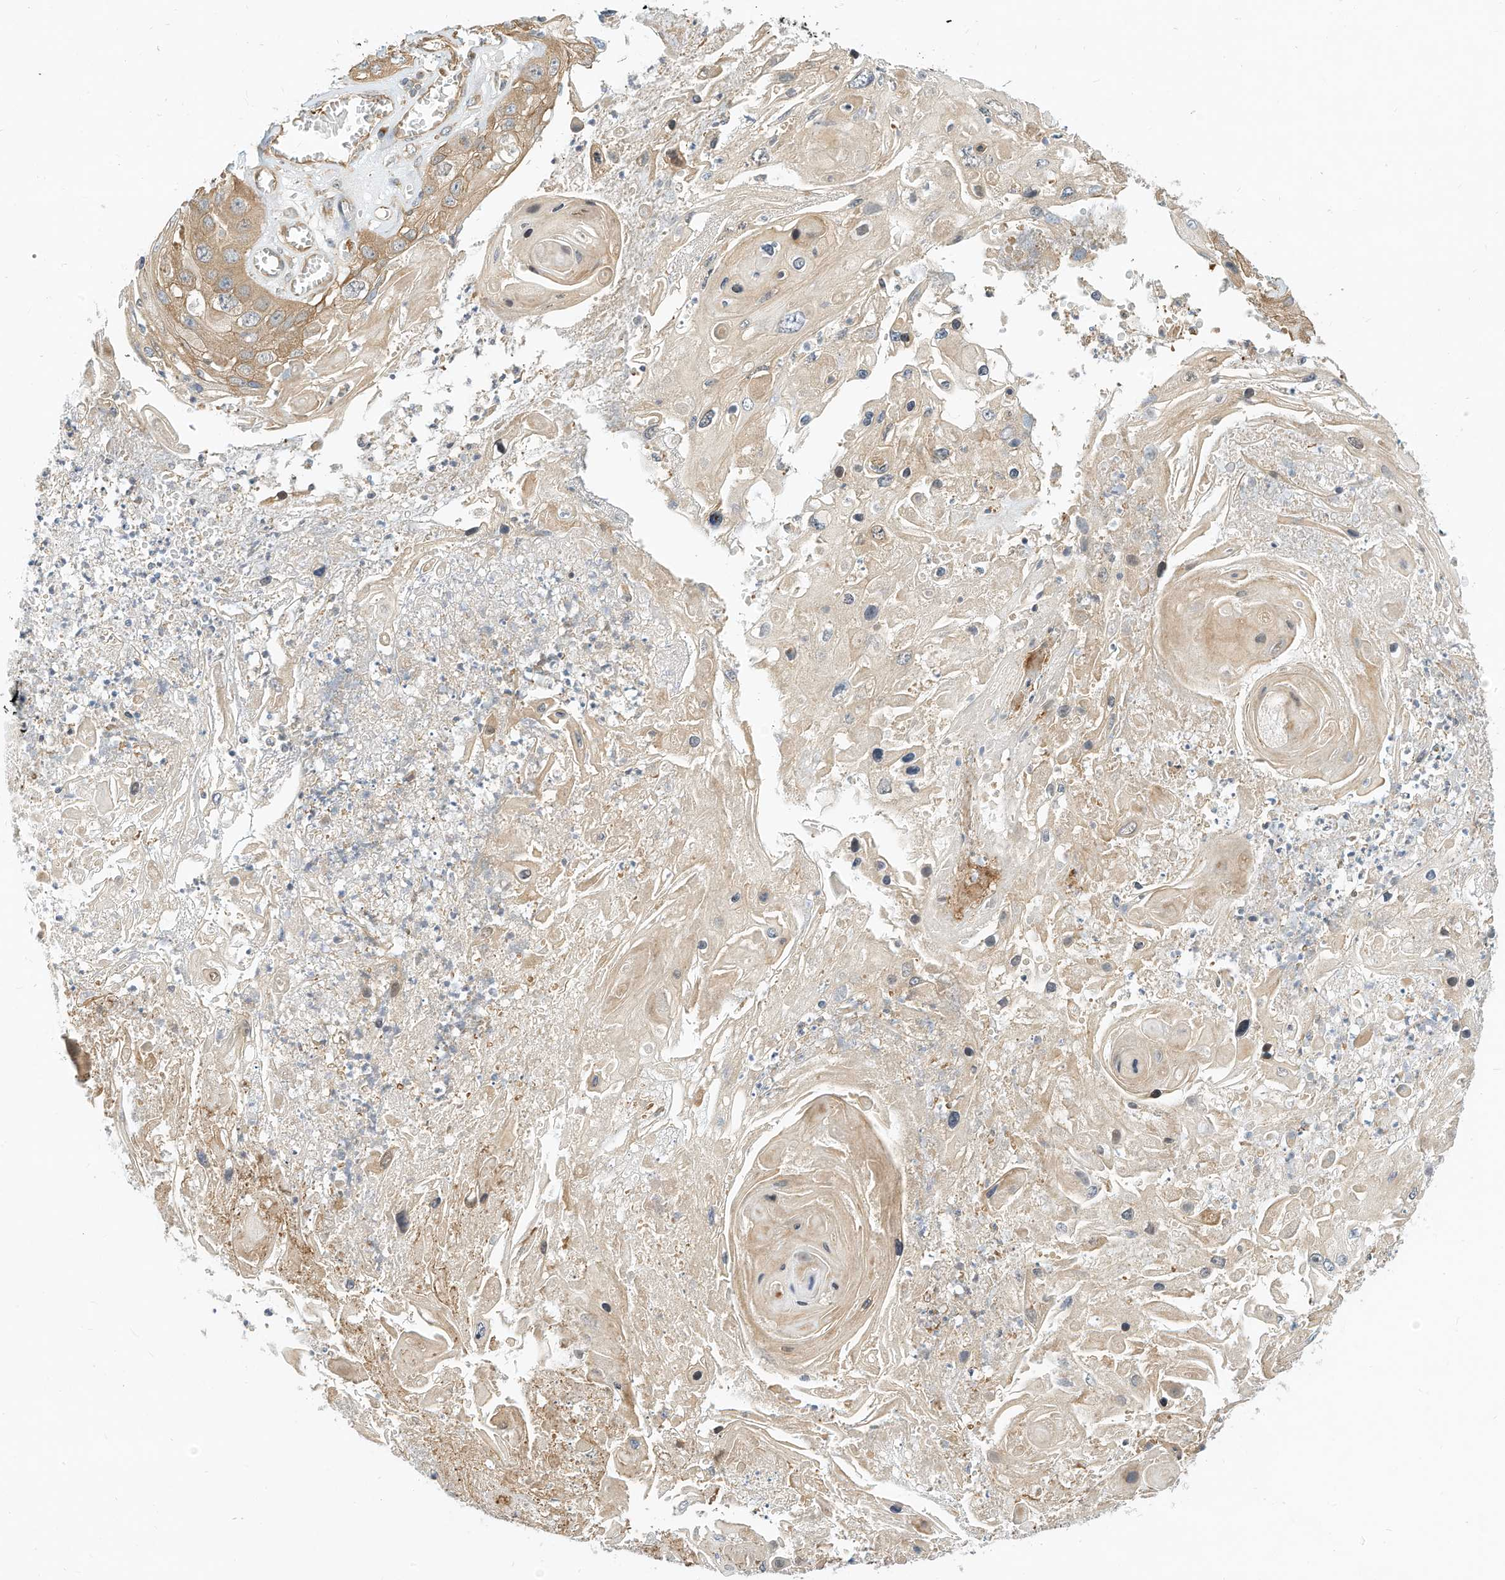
{"staining": {"intensity": "moderate", "quantity": ">75%", "location": "cytoplasmic/membranous"}, "tissue": "skin cancer", "cell_type": "Tumor cells", "image_type": "cancer", "snomed": [{"axis": "morphology", "description": "Squamous cell carcinoma, NOS"}, {"axis": "topography", "description": "Skin"}], "caption": "An IHC micrograph of tumor tissue is shown. Protein staining in brown highlights moderate cytoplasmic/membranous positivity in skin squamous cell carcinoma within tumor cells.", "gene": "OFD1", "patient": {"sex": "male", "age": 55}}